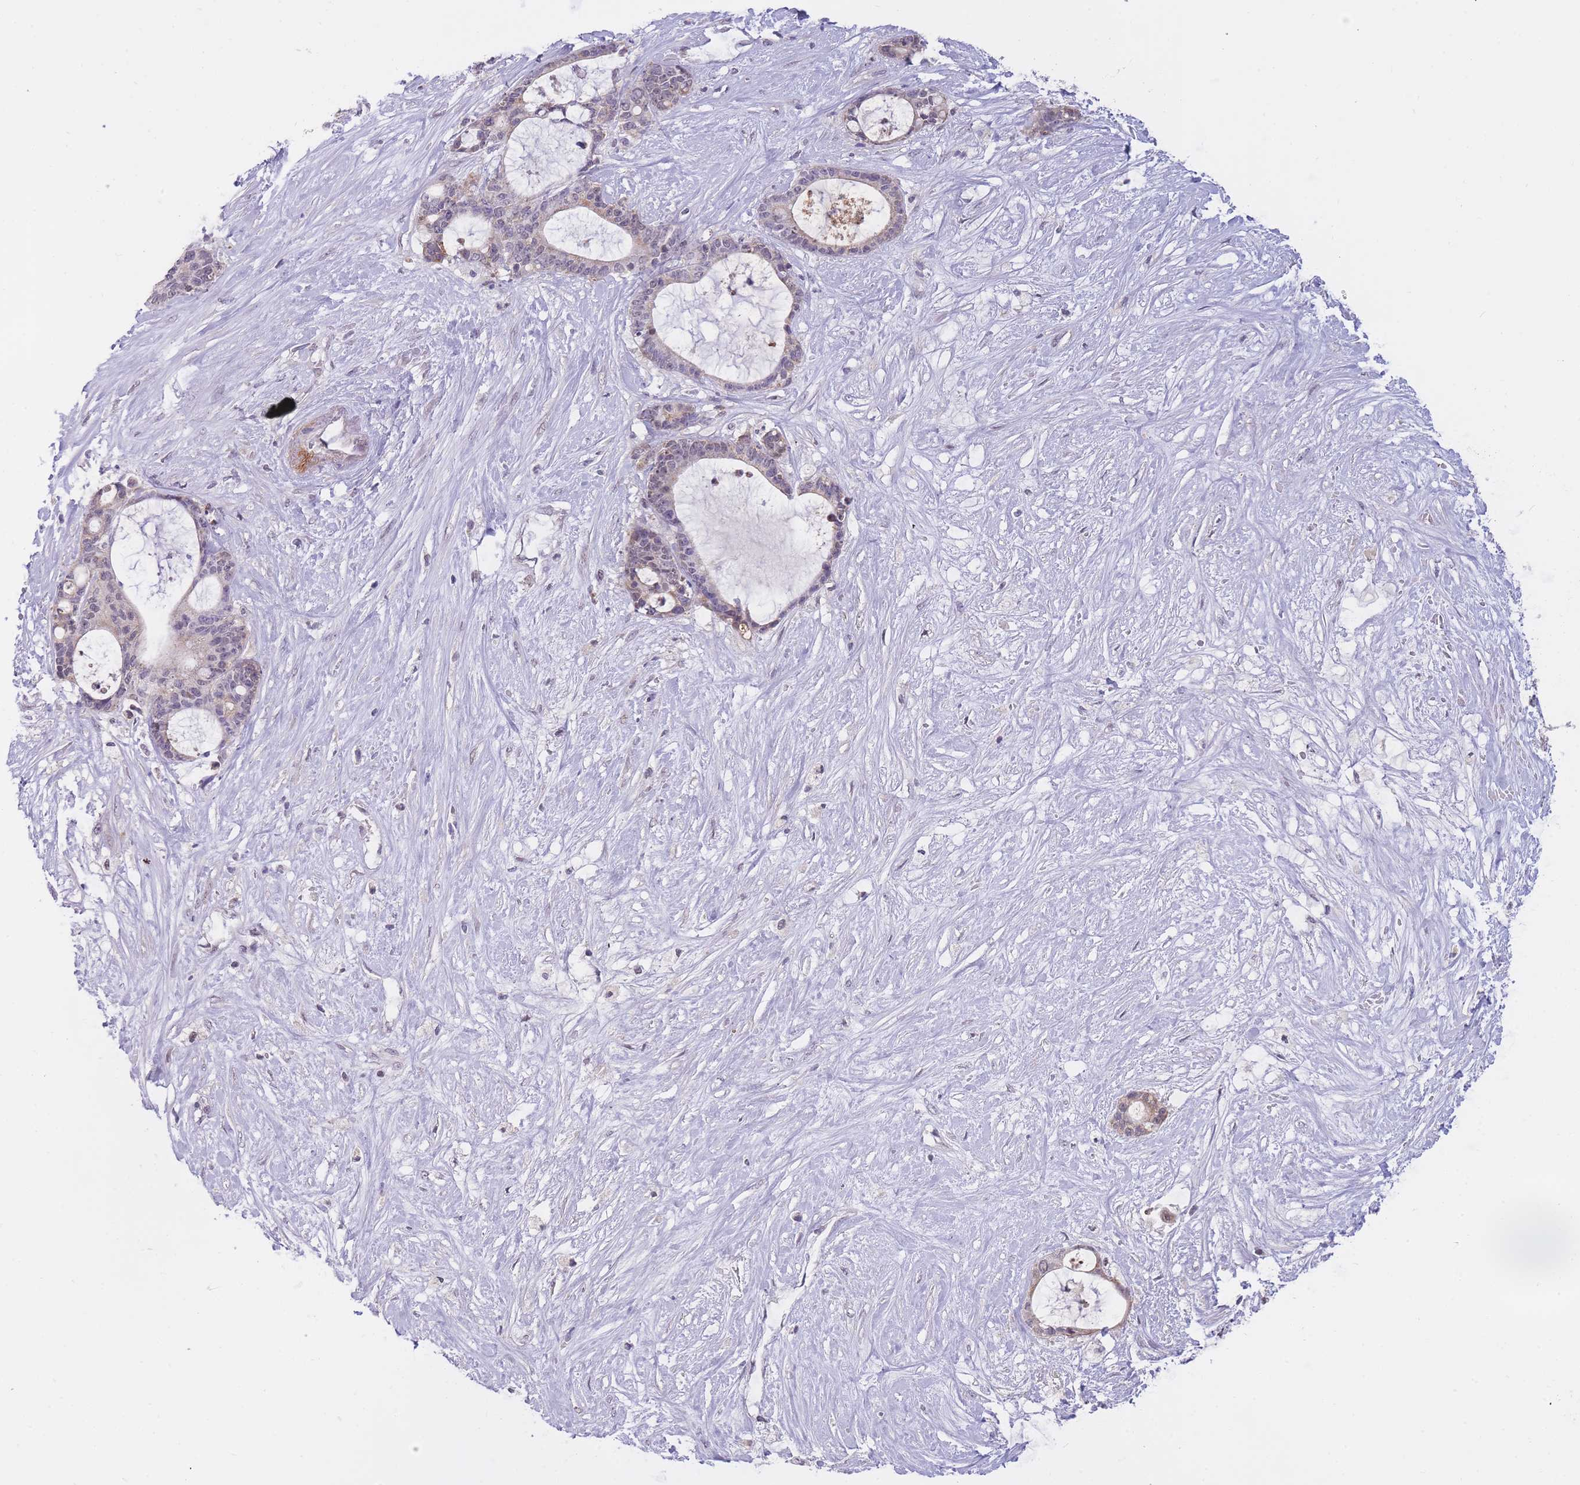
{"staining": {"intensity": "negative", "quantity": "none", "location": "none"}, "tissue": "liver cancer", "cell_type": "Tumor cells", "image_type": "cancer", "snomed": [{"axis": "morphology", "description": "Normal tissue, NOS"}, {"axis": "morphology", "description": "Cholangiocarcinoma"}, {"axis": "topography", "description": "Liver"}, {"axis": "topography", "description": "Peripheral nerve tissue"}], "caption": "High magnification brightfield microscopy of liver cancer stained with DAB (3,3'-diaminobenzidine) (brown) and counterstained with hematoxylin (blue): tumor cells show no significant expression.", "gene": "GOLGA6L25", "patient": {"sex": "female", "age": 73}}